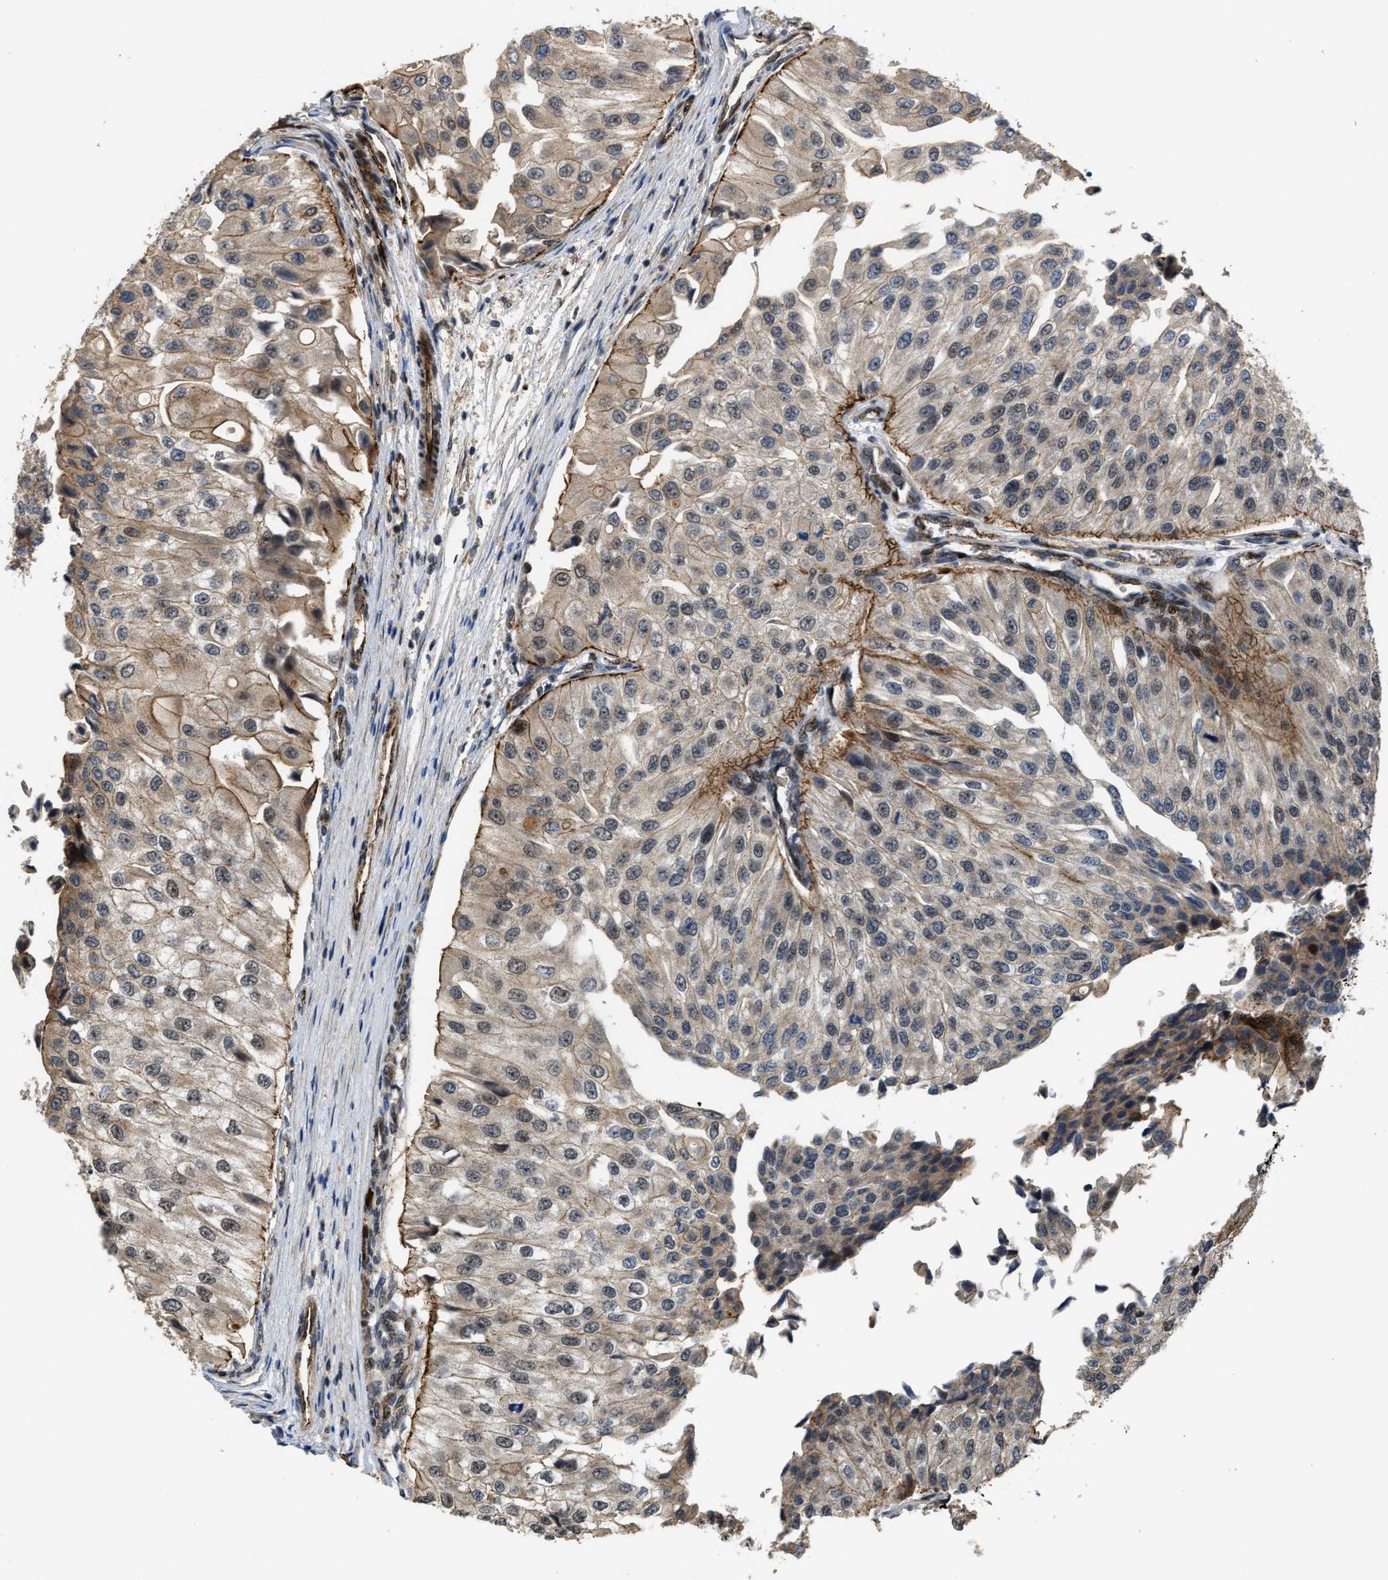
{"staining": {"intensity": "weak", "quantity": ">75%", "location": "cytoplasmic/membranous"}, "tissue": "urothelial cancer", "cell_type": "Tumor cells", "image_type": "cancer", "snomed": [{"axis": "morphology", "description": "Urothelial carcinoma, High grade"}, {"axis": "topography", "description": "Kidney"}, {"axis": "topography", "description": "Urinary bladder"}], "caption": "Human high-grade urothelial carcinoma stained with a protein marker exhibits weak staining in tumor cells.", "gene": "DPF2", "patient": {"sex": "male", "age": 77}}